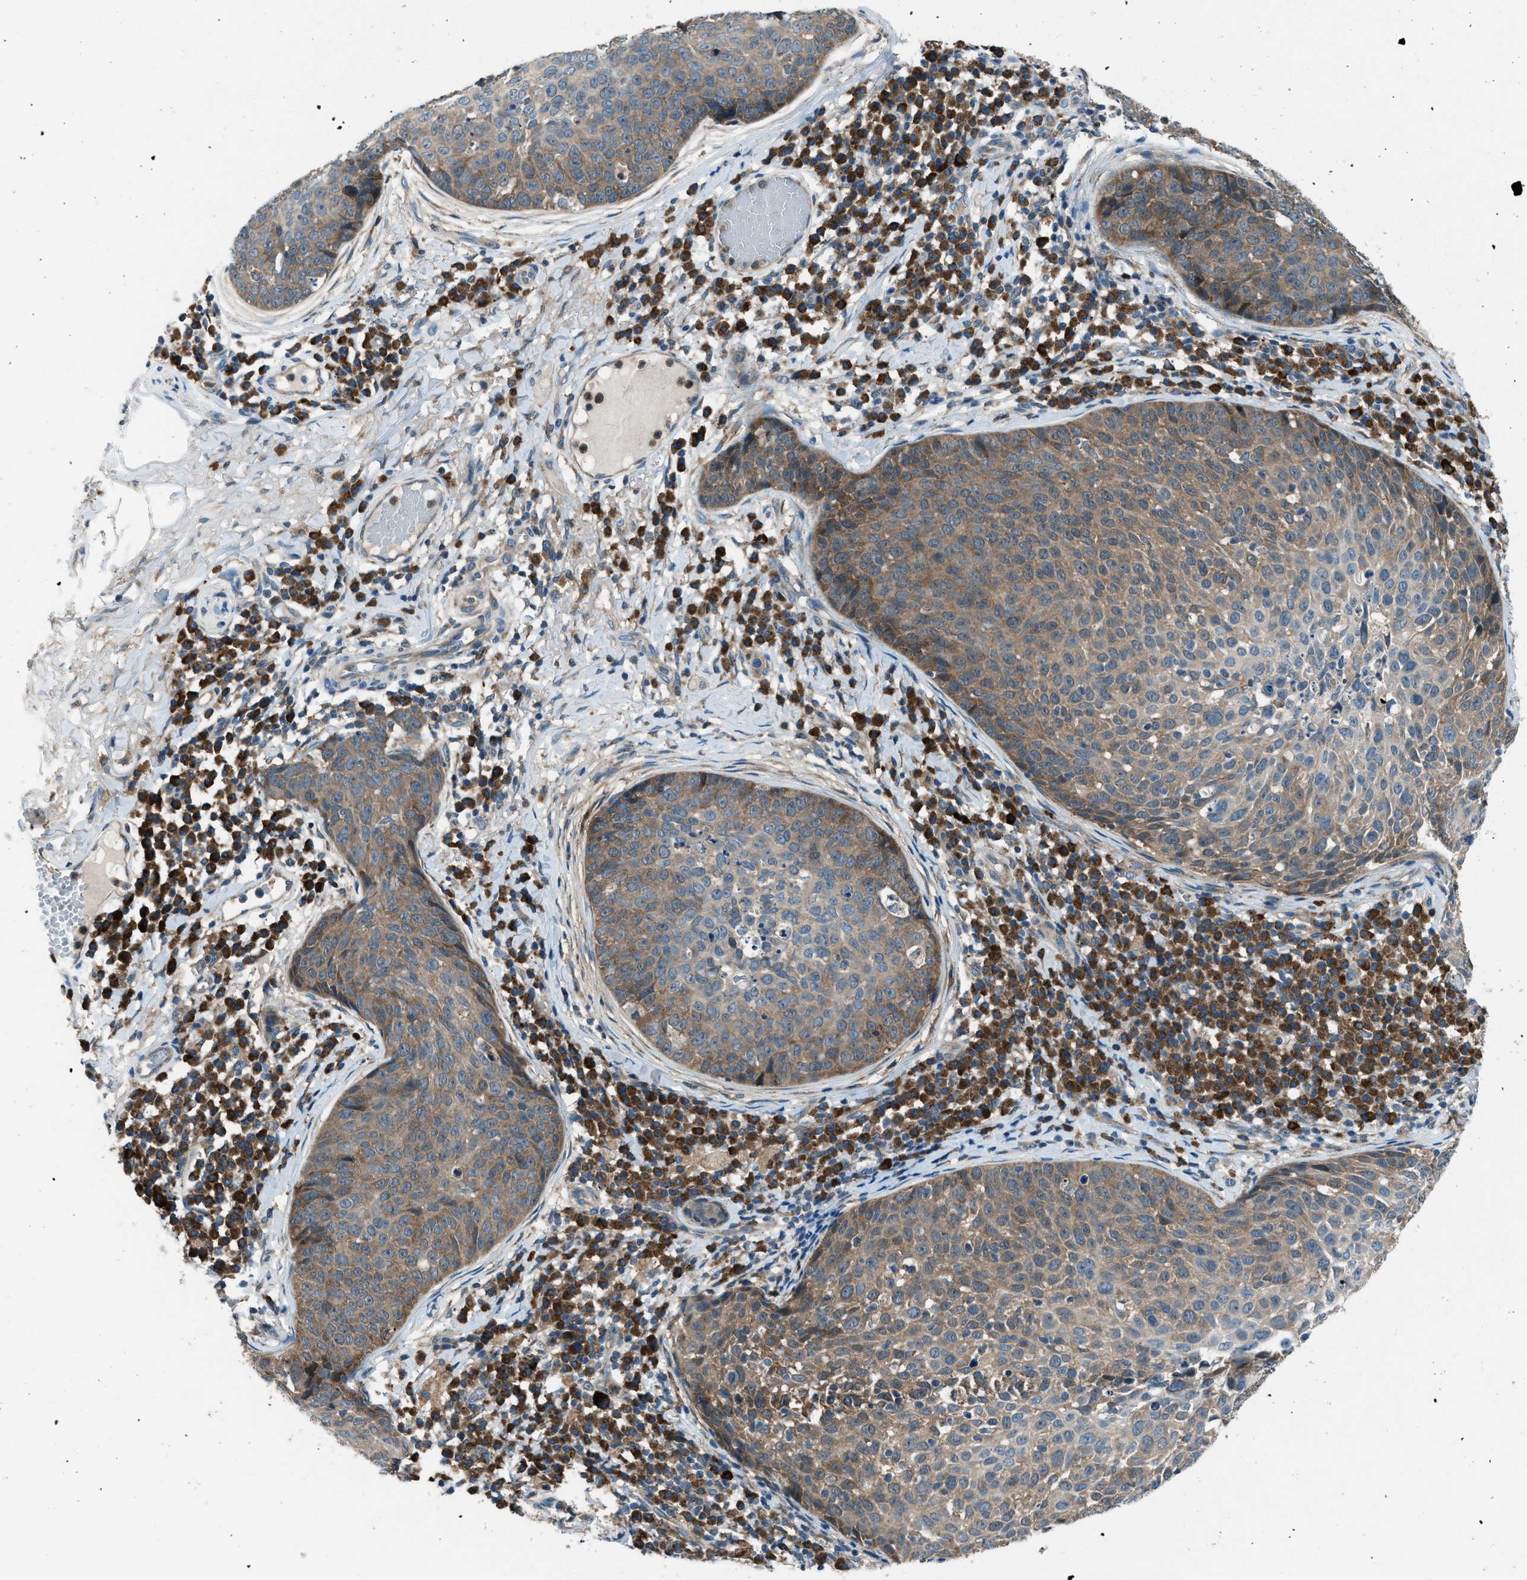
{"staining": {"intensity": "moderate", "quantity": "25%-75%", "location": "cytoplasmic/membranous"}, "tissue": "skin cancer", "cell_type": "Tumor cells", "image_type": "cancer", "snomed": [{"axis": "morphology", "description": "Squamous cell carcinoma in situ, NOS"}, {"axis": "morphology", "description": "Squamous cell carcinoma, NOS"}, {"axis": "topography", "description": "Skin"}], "caption": "Immunohistochemistry (IHC) micrograph of human squamous cell carcinoma (skin) stained for a protein (brown), which exhibits medium levels of moderate cytoplasmic/membranous positivity in about 25%-75% of tumor cells.", "gene": "EDARADD", "patient": {"sex": "male", "age": 93}}